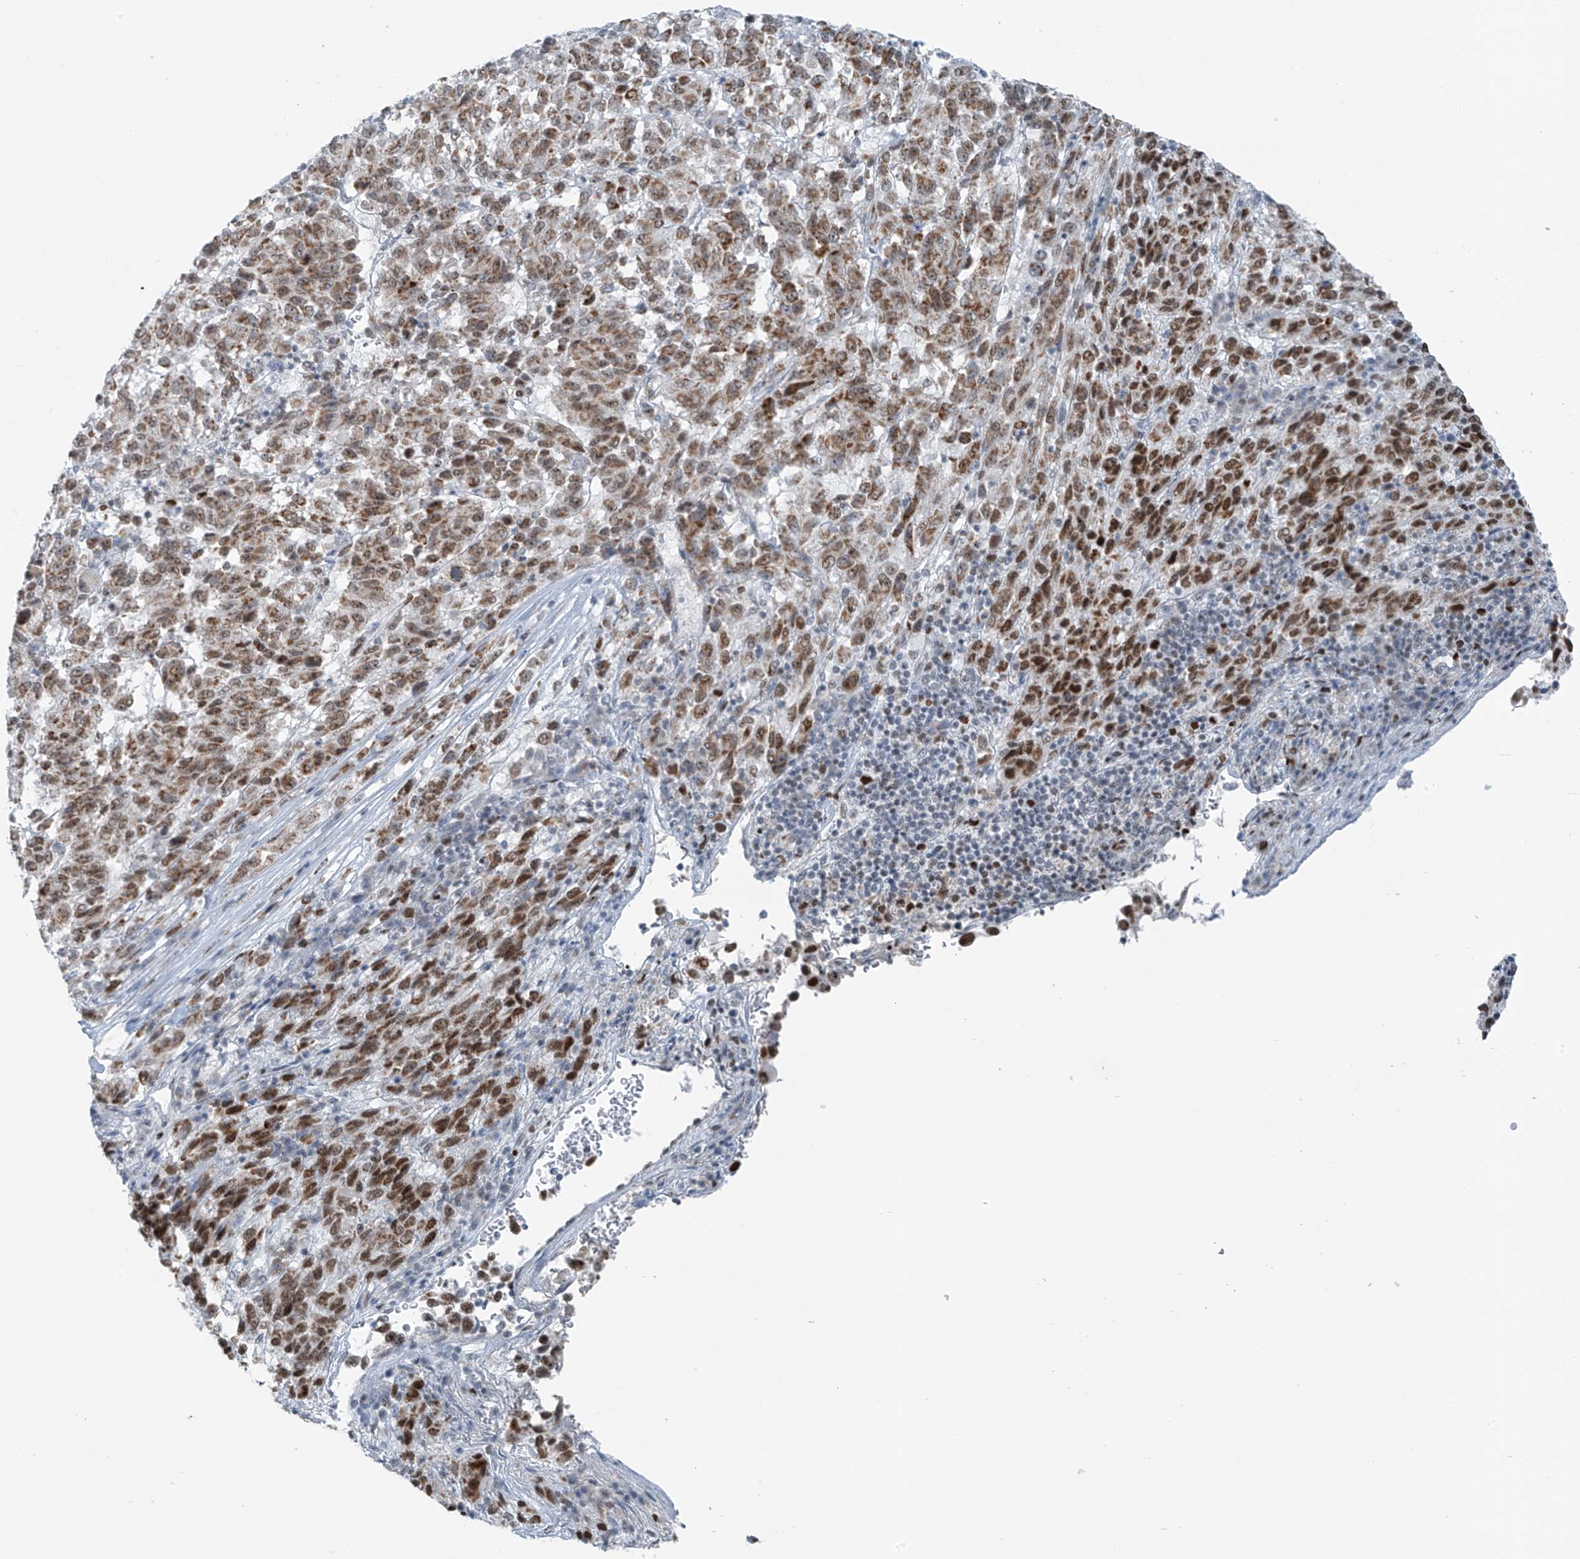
{"staining": {"intensity": "moderate", "quantity": ">75%", "location": "cytoplasmic/membranous,nuclear"}, "tissue": "melanoma", "cell_type": "Tumor cells", "image_type": "cancer", "snomed": [{"axis": "morphology", "description": "Malignant melanoma, Metastatic site"}, {"axis": "topography", "description": "Lung"}], "caption": "High-magnification brightfield microscopy of malignant melanoma (metastatic site) stained with DAB (brown) and counterstained with hematoxylin (blue). tumor cells exhibit moderate cytoplasmic/membranous and nuclear staining is identified in approximately>75% of cells. (DAB (3,3'-diaminobenzidine) IHC with brightfield microscopy, high magnification).", "gene": "WRNIP1", "patient": {"sex": "male", "age": 64}}